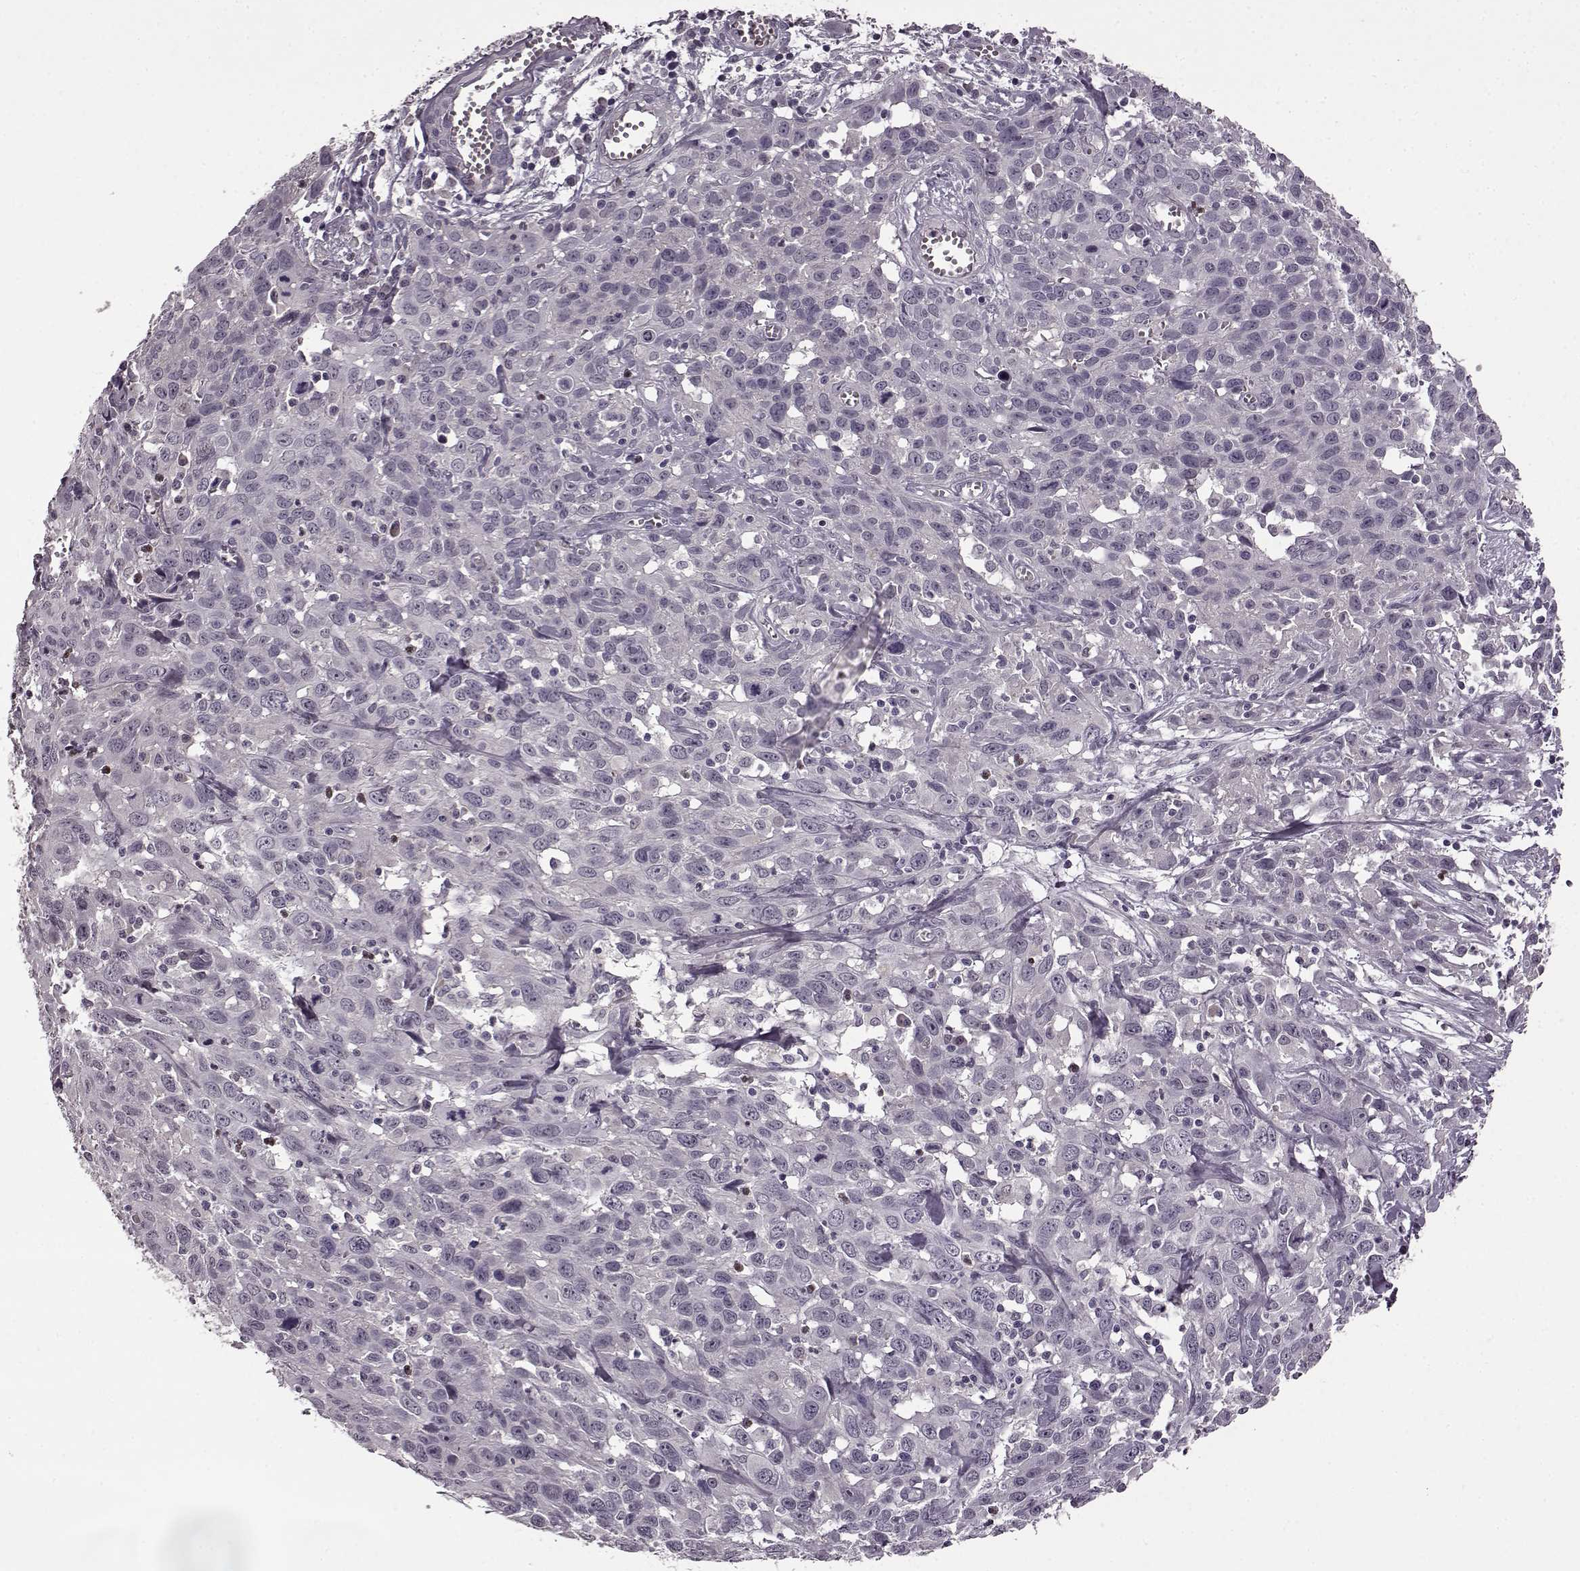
{"staining": {"intensity": "negative", "quantity": "none", "location": "none"}, "tissue": "cervical cancer", "cell_type": "Tumor cells", "image_type": "cancer", "snomed": [{"axis": "morphology", "description": "Squamous cell carcinoma, NOS"}, {"axis": "topography", "description": "Cervix"}], "caption": "High power microscopy image of an immunohistochemistry (IHC) micrograph of cervical cancer, revealing no significant staining in tumor cells. (DAB (3,3'-diaminobenzidine) immunohistochemistry (IHC) with hematoxylin counter stain).", "gene": "CNGA3", "patient": {"sex": "female", "age": 38}}